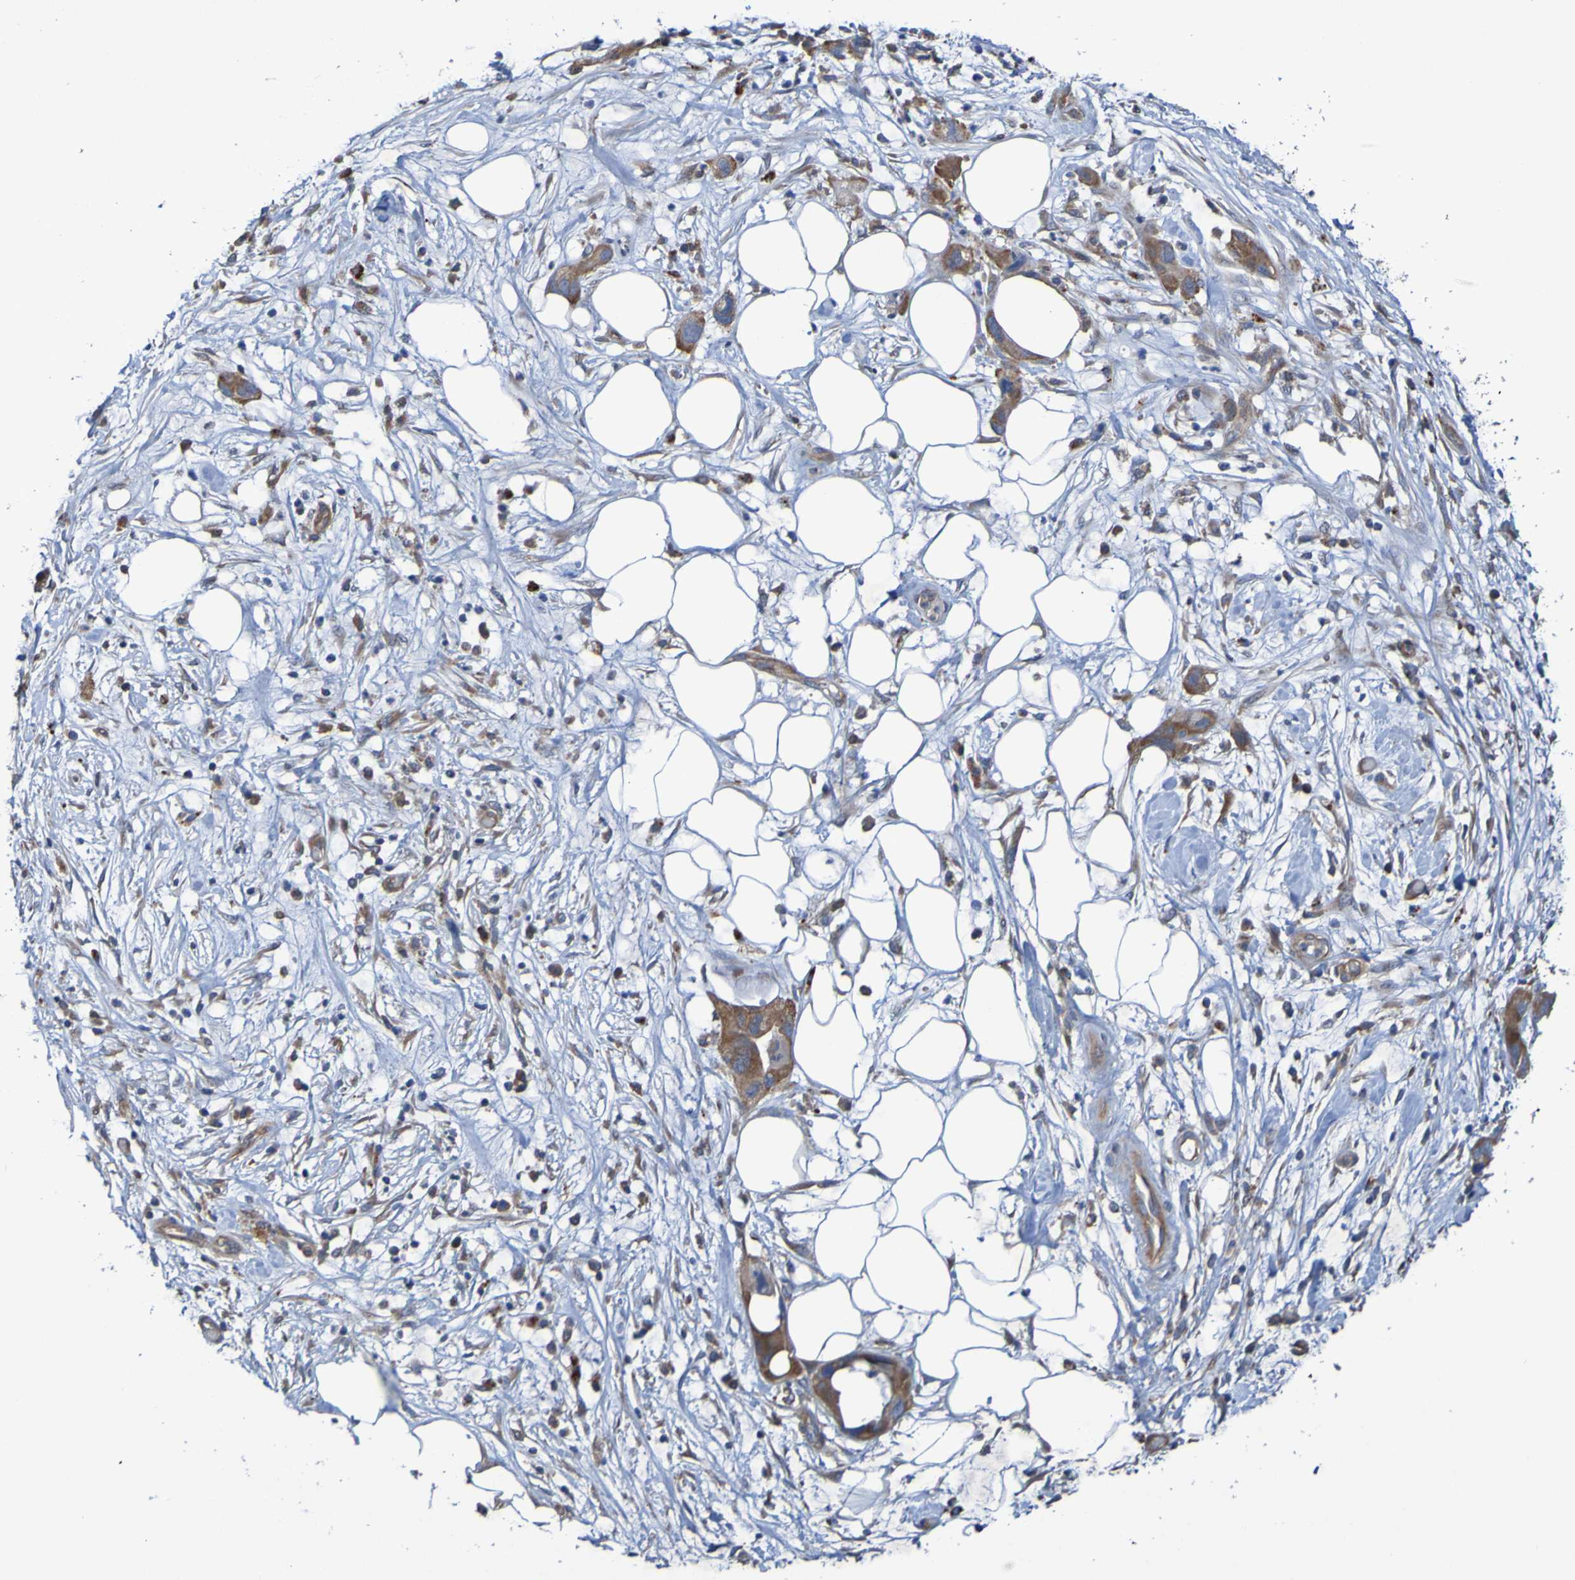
{"staining": {"intensity": "moderate", "quantity": ">75%", "location": "cytoplasmic/membranous"}, "tissue": "pancreatic cancer", "cell_type": "Tumor cells", "image_type": "cancer", "snomed": [{"axis": "morphology", "description": "Adenocarcinoma, NOS"}, {"axis": "topography", "description": "Pancreas"}], "caption": "Protein staining of pancreatic cancer (adenocarcinoma) tissue shows moderate cytoplasmic/membranous staining in about >75% of tumor cells.", "gene": "SDK1", "patient": {"sex": "female", "age": 71}}